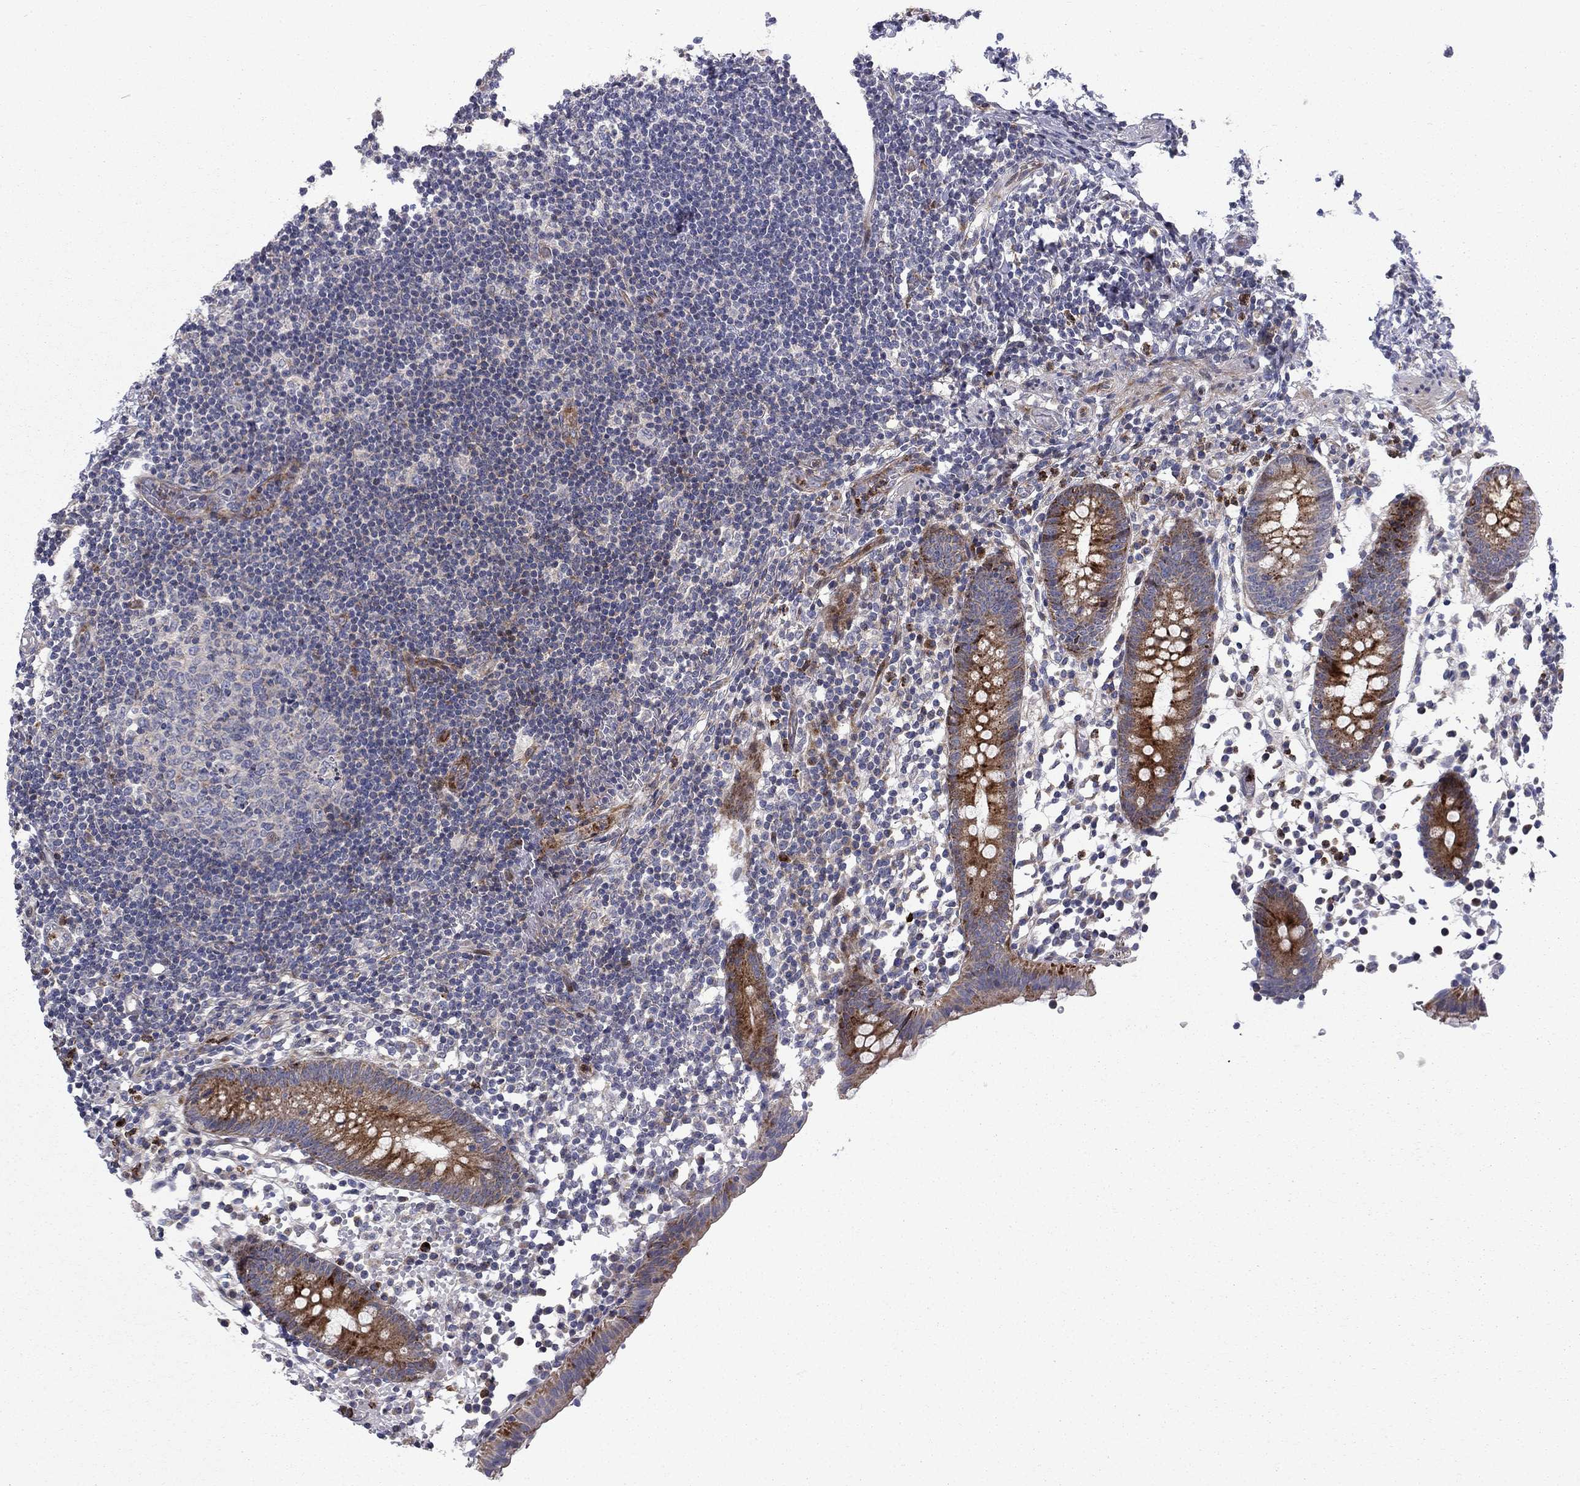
{"staining": {"intensity": "strong", "quantity": ">75%", "location": "cytoplasmic/membranous"}, "tissue": "appendix", "cell_type": "Glandular cells", "image_type": "normal", "snomed": [{"axis": "morphology", "description": "Normal tissue, NOS"}, {"axis": "topography", "description": "Appendix"}], "caption": "Appendix stained for a protein displays strong cytoplasmic/membranous positivity in glandular cells. The staining was performed using DAB (3,3'-diaminobenzidine), with brown indicating positive protein expression. Nuclei are stained blue with hematoxylin.", "gene": "MIOS", "patient": {"sex": "female", "age": 40}}